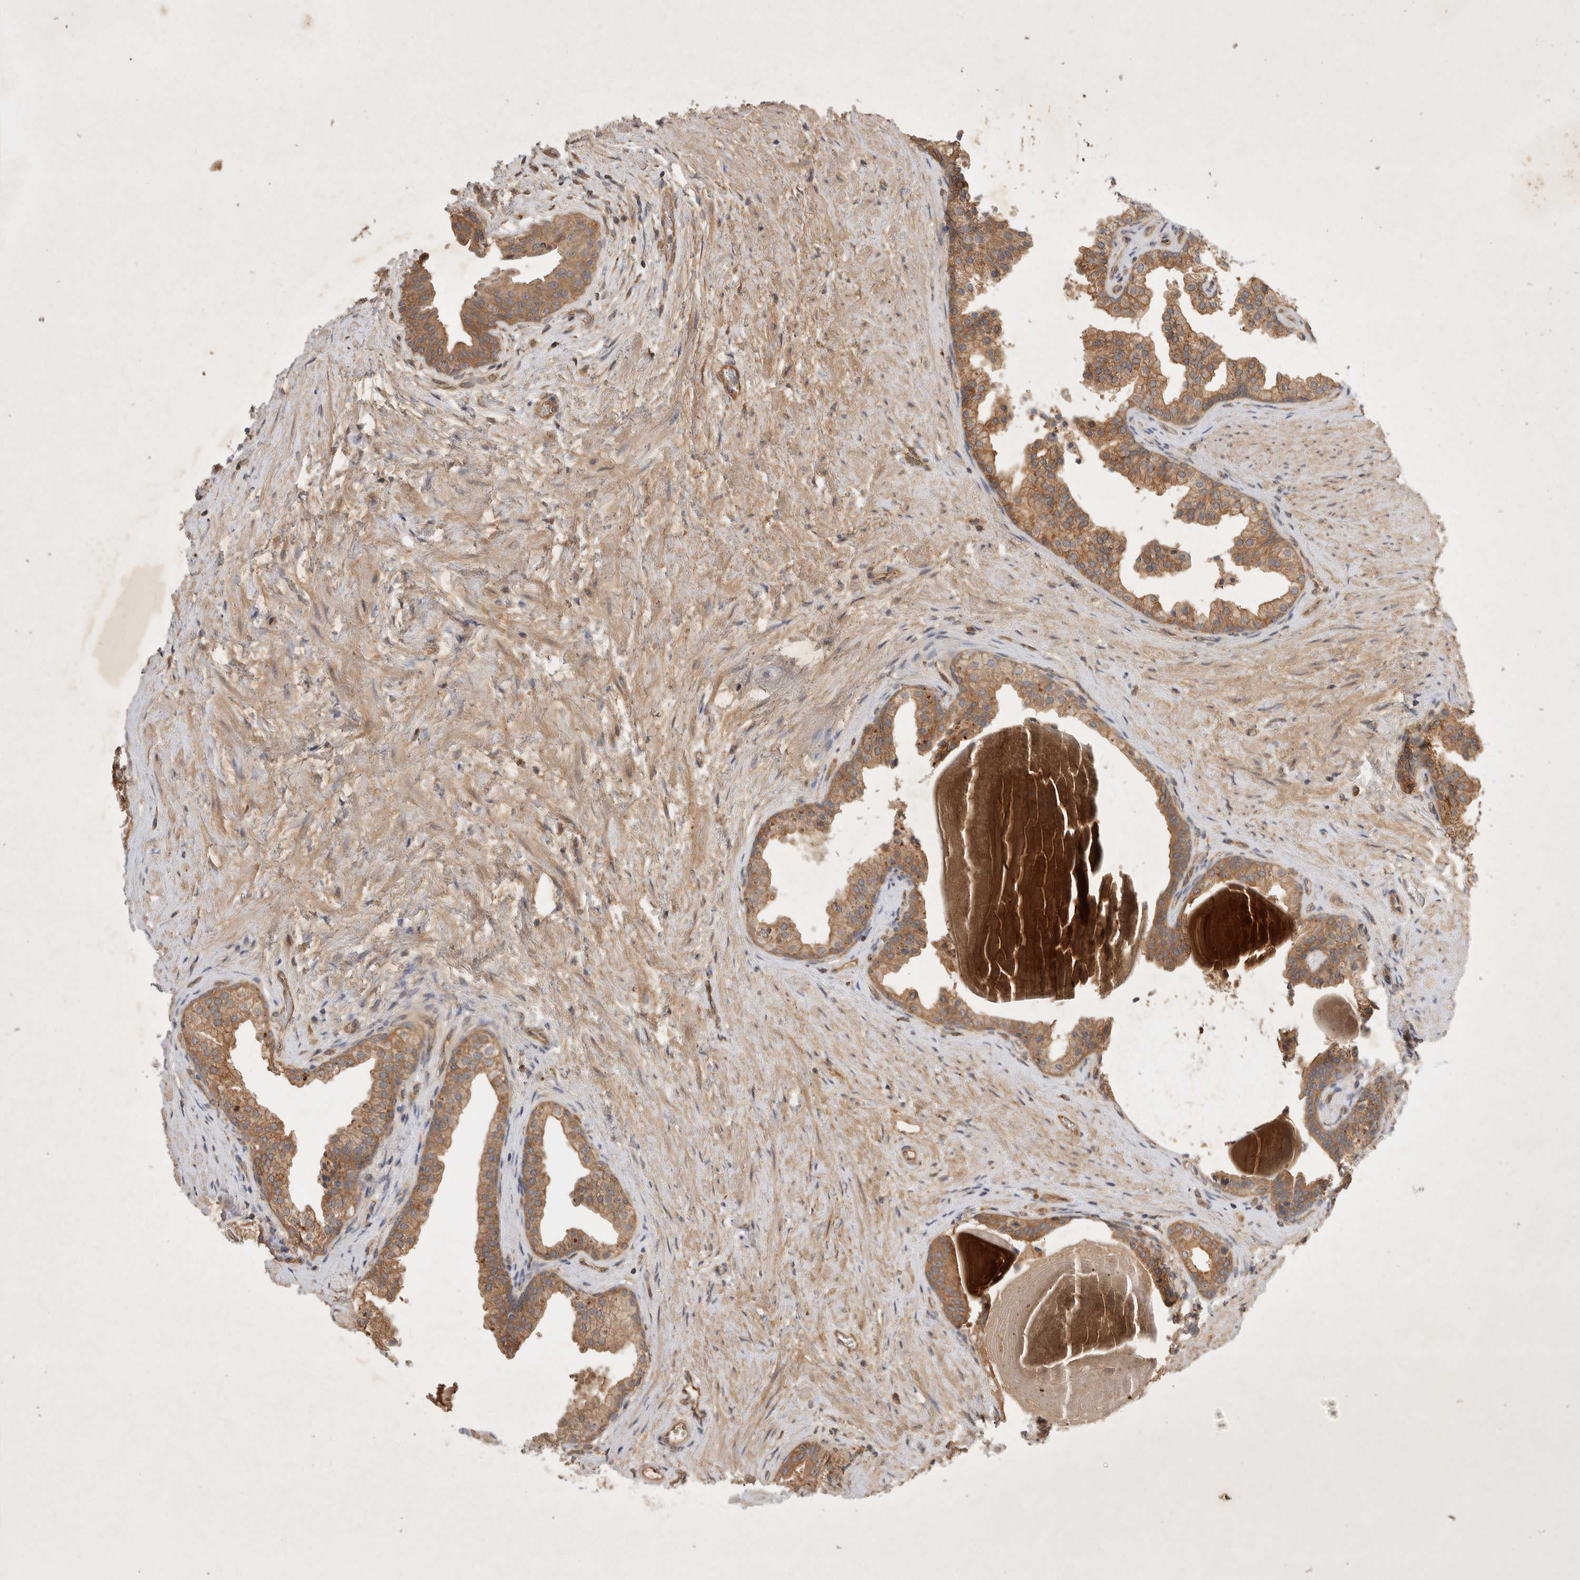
{"staining": {"intensity": "moderate", "quantity": ">75%", "location": "cytoplasmic/membranous"}, "tissue": "prostate", "cell_type": "Glandular cells", "image_type": "normal", "snomed": [{"axis": "morphology", "description": "Normal tissue, NOS"}, {"axis": "topography", "description": "Prostate"}], "caption": "Immunohistochemical staining of unremarkable prostate shows medium levels of moderate cytoplasmic/membranous staining in about >75% of glandular cells.", "gene": "YES1", "patient": {"sex": "male", "age": 48}}